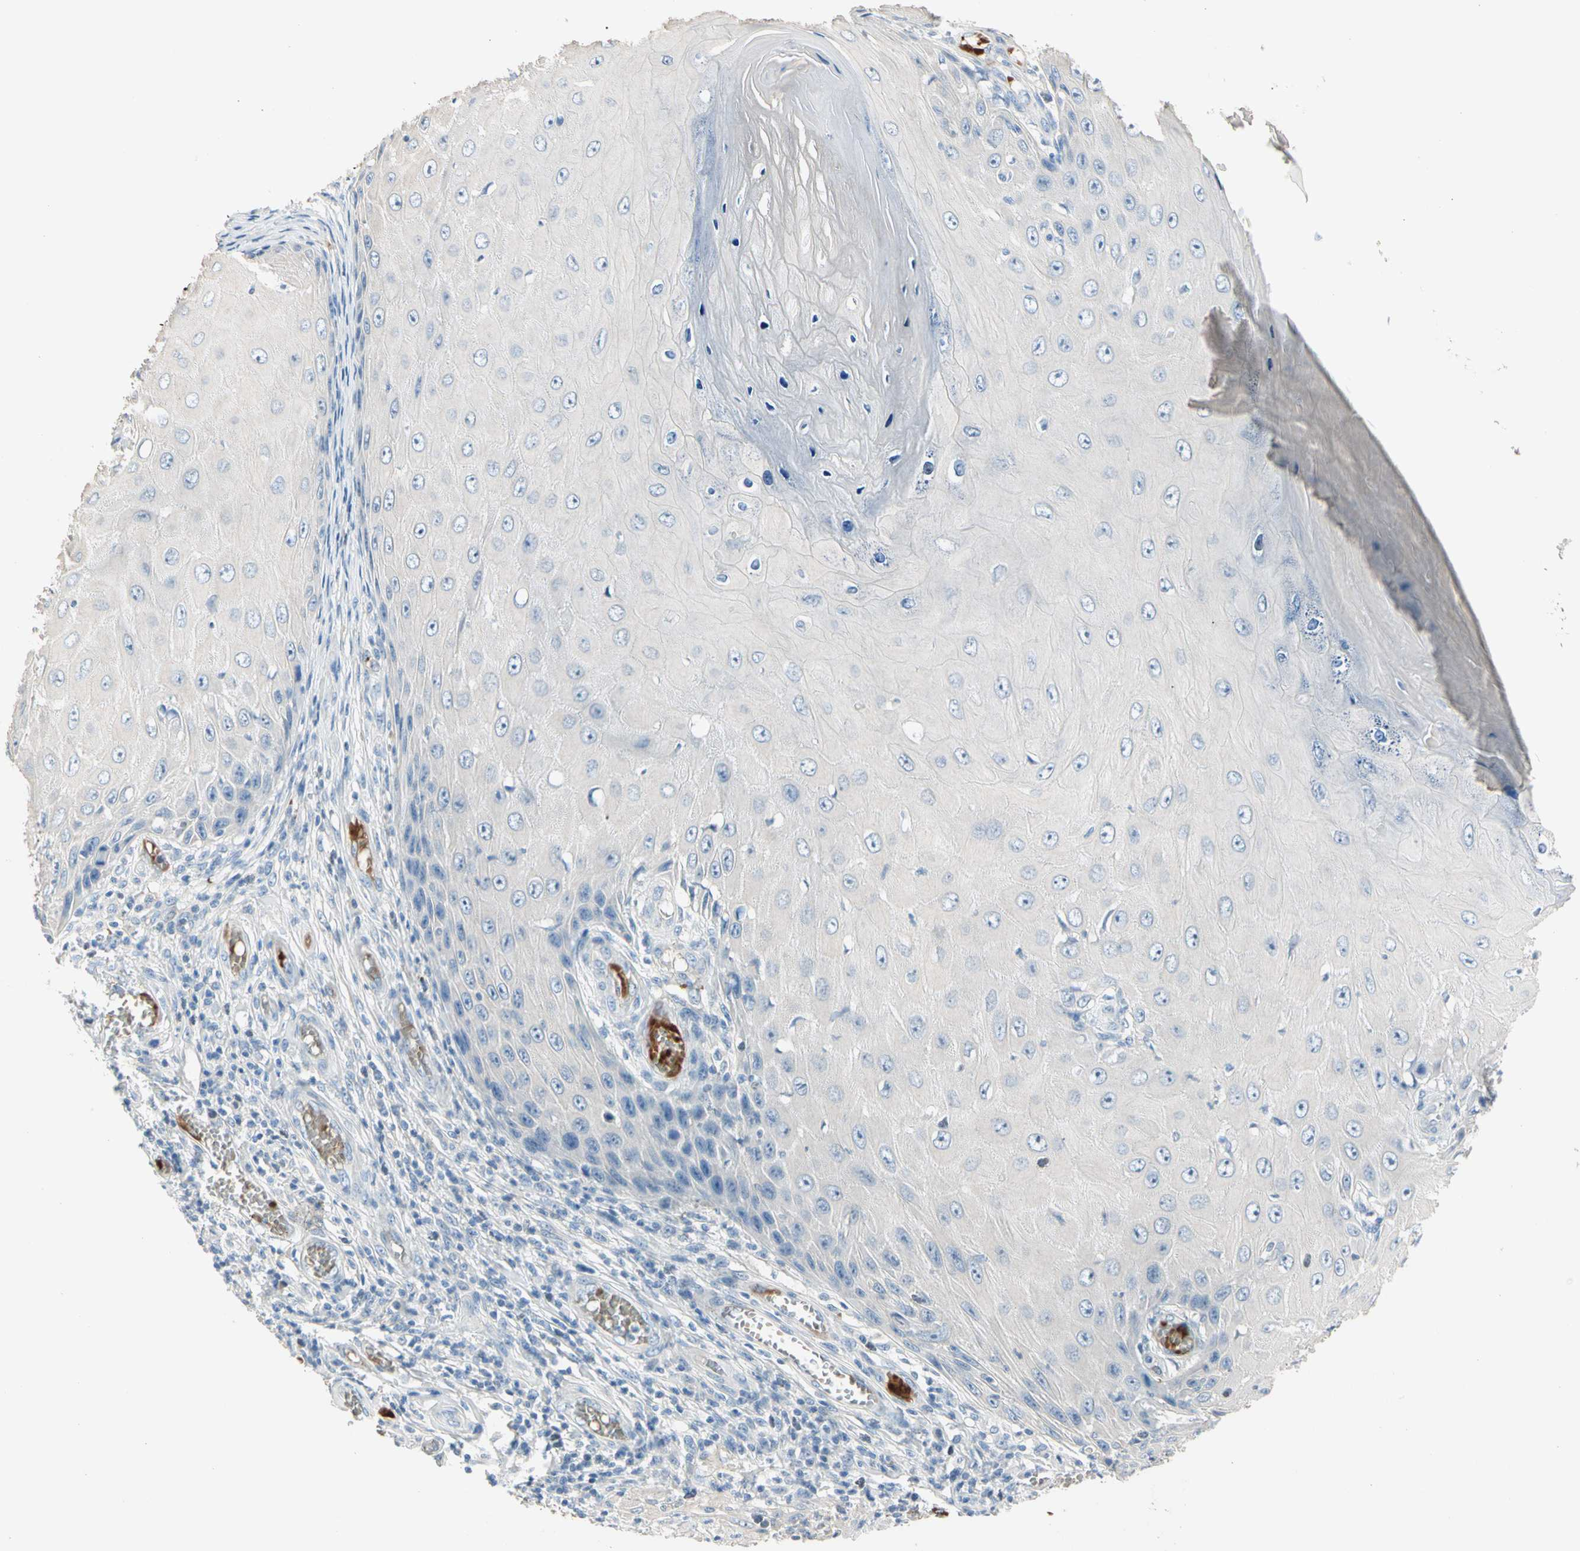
{"staining": {"intensity": "negative", "quantity": "none", "location": "none"}, "tissue": "skin cancer", "cell_type": "Tumor cells", "image_type": "cancer", "snomed": [{"axis": "morphology", "description": "Squamous cell carcinoma, NOS"}, {"axis": "topography", "description": "Skin"}], "caption": "There is no significant expression in tumor cells of skin cancer. Brightfield microscopy of IHC stained with DAB (3,3'-diaminobenzidine) (brown) and hematoxylin (blue), captured at high magnification.", "gene": "CA1", "patient": {"sex": "female", "age": 73}}